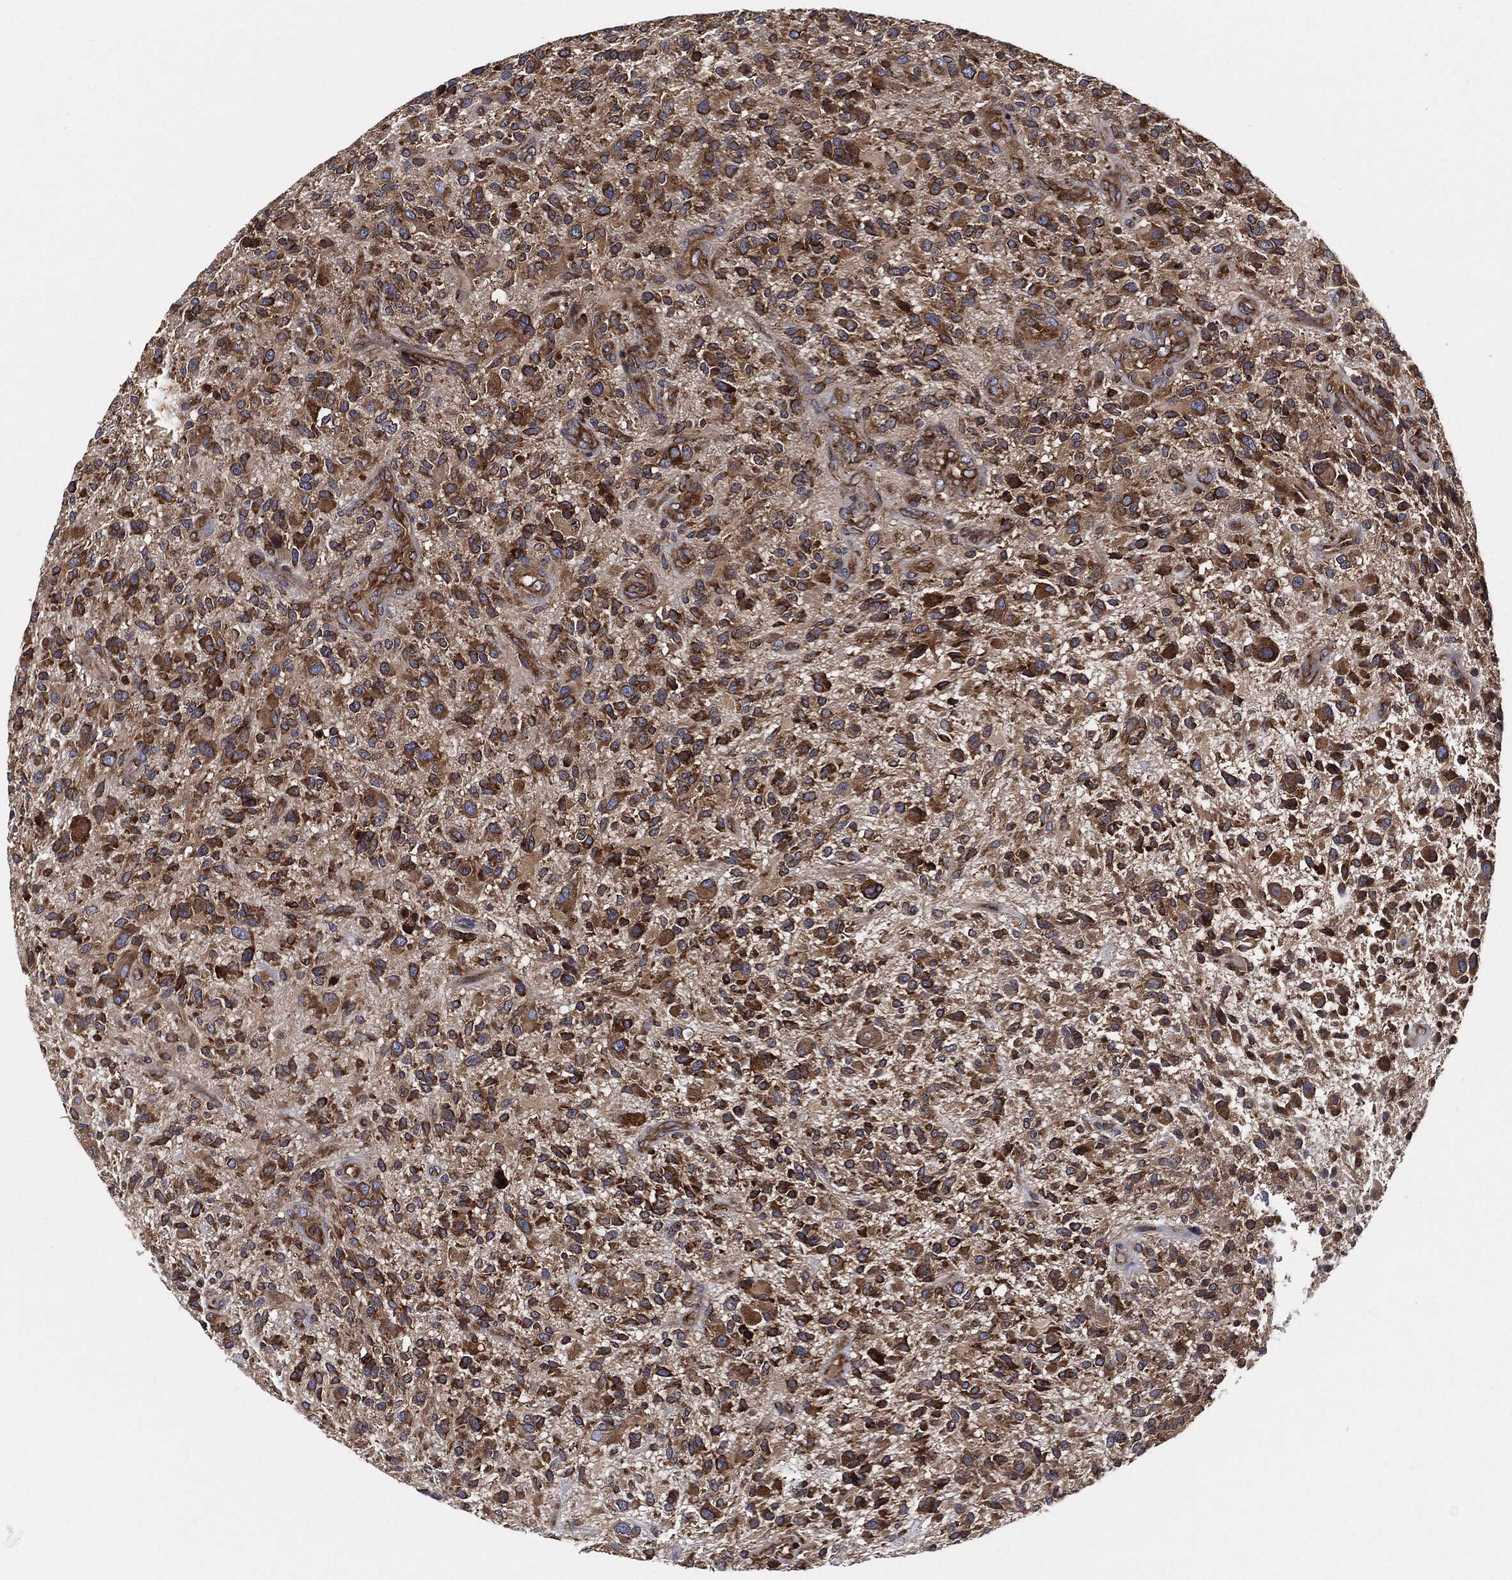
{"staining": {"intensity": "moderate", "quantity": ">75%", "location": "cytoplasmic/membranous"}, "tissue": "glioma", "cell_type": "Tumor cells", "image_type": "cancer", "snomed": [{"axis": "morphology", "description": "Glioma, malignant, High grade"}, {"axis": "topography", "description": "Brain"}], "caption": "This is a histology image of IHC staining of glioma, which shows moderate expression in the cytoplasmic/membranous of tumor cells.", "gene": "EIF2S2", "patient": {"sex": "male", "age": 47}}